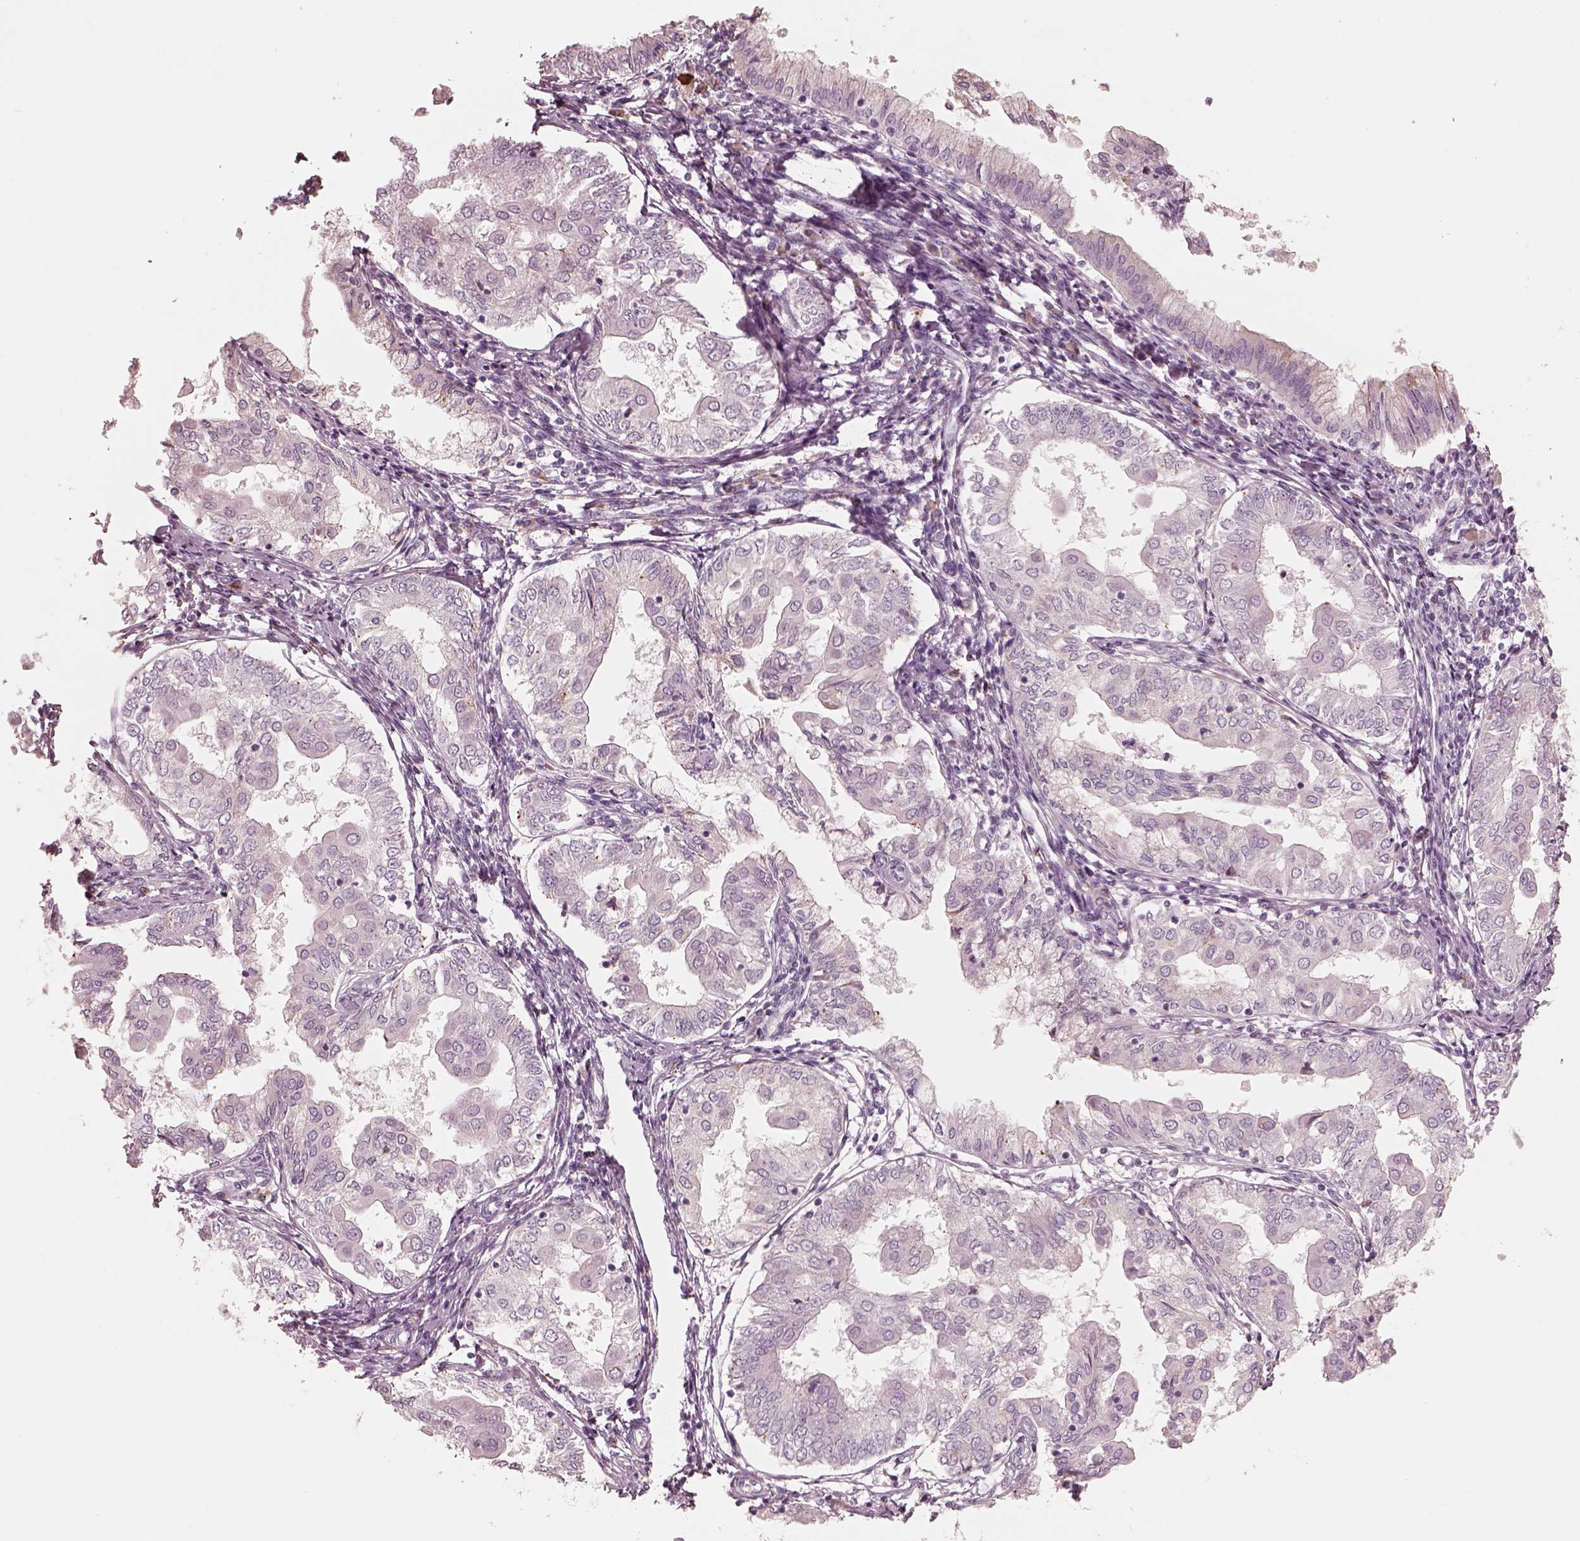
{"staining": {"intensity": "negative", "quantity": "none", "location": "none"}, "tissue": "endometrial cancer", "cell_type": "Tumor cells", "image_type": "cancer", "snomed": [{"axis": "morphology", "description": "Adenocarcinoma, NOS"}, {"axis": "topography", "description": "Endometrium"}], "caption": "Endometrial cancer stained for a protein using immunohistochemistry (IHC) reveals no expression tumor cells.", "gene": "CADM2", "patient": {"sex": "female", "age": 68}}